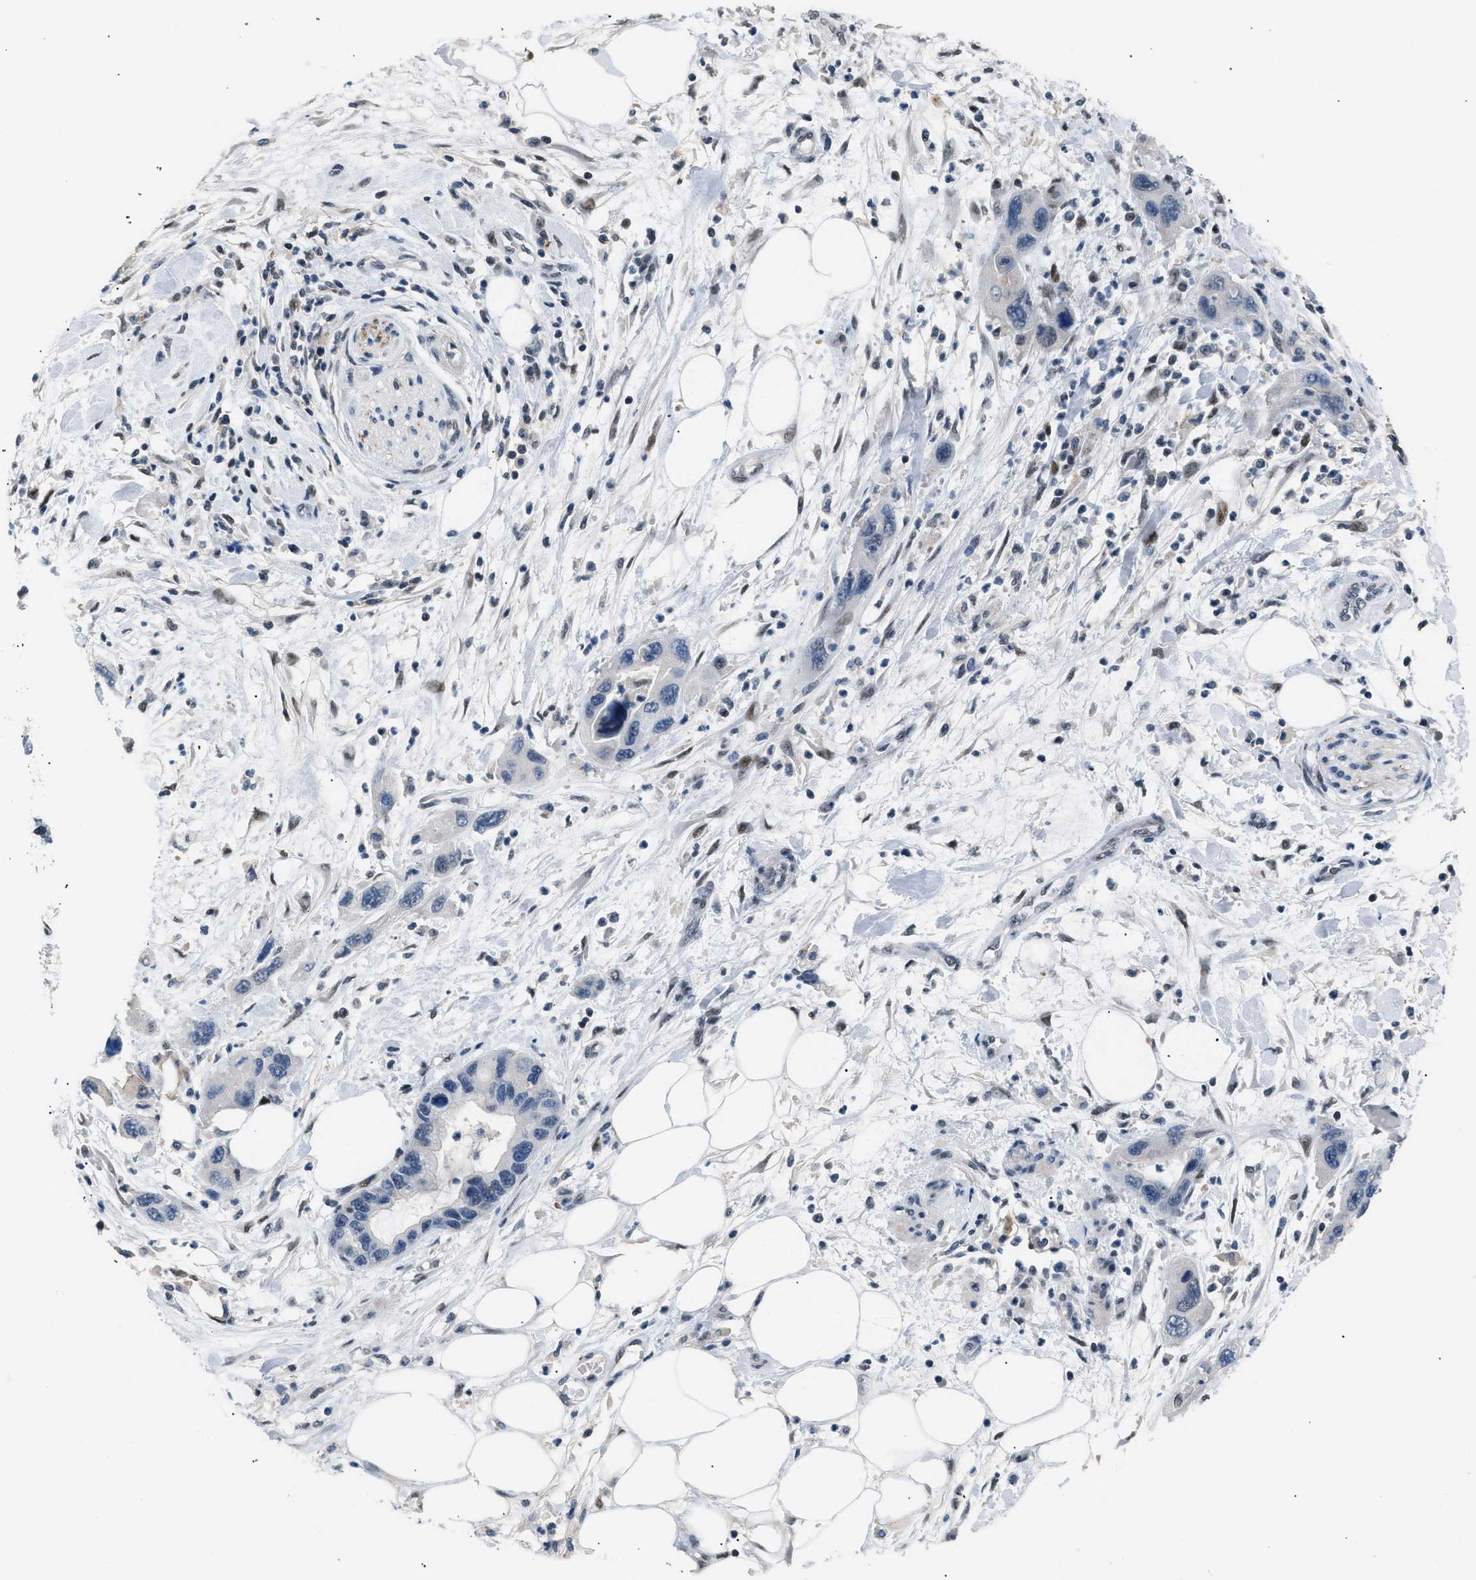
{"staining": {"intensity": "negative", "quantity": "none", "location": "none"}, "tissue": "pancreatic cancer", "cell_type": "Tumor cells", "image_type": "cancer", "snomed": [{"axis": "morphology", "description": "Normal tissue, NOS"}, {"axis": "morphology", "description": "Adenocarcinoma, NOS"}, {"axis": "topography", "description": "Pancreas"}], "caption": "This is an immunohistochemistry micrograph of human pancreatic adenocarcinoma. There is no expression in tumor cells.", "gene": "KCNC3", "patient": {"sex": "female", "age": 71}}